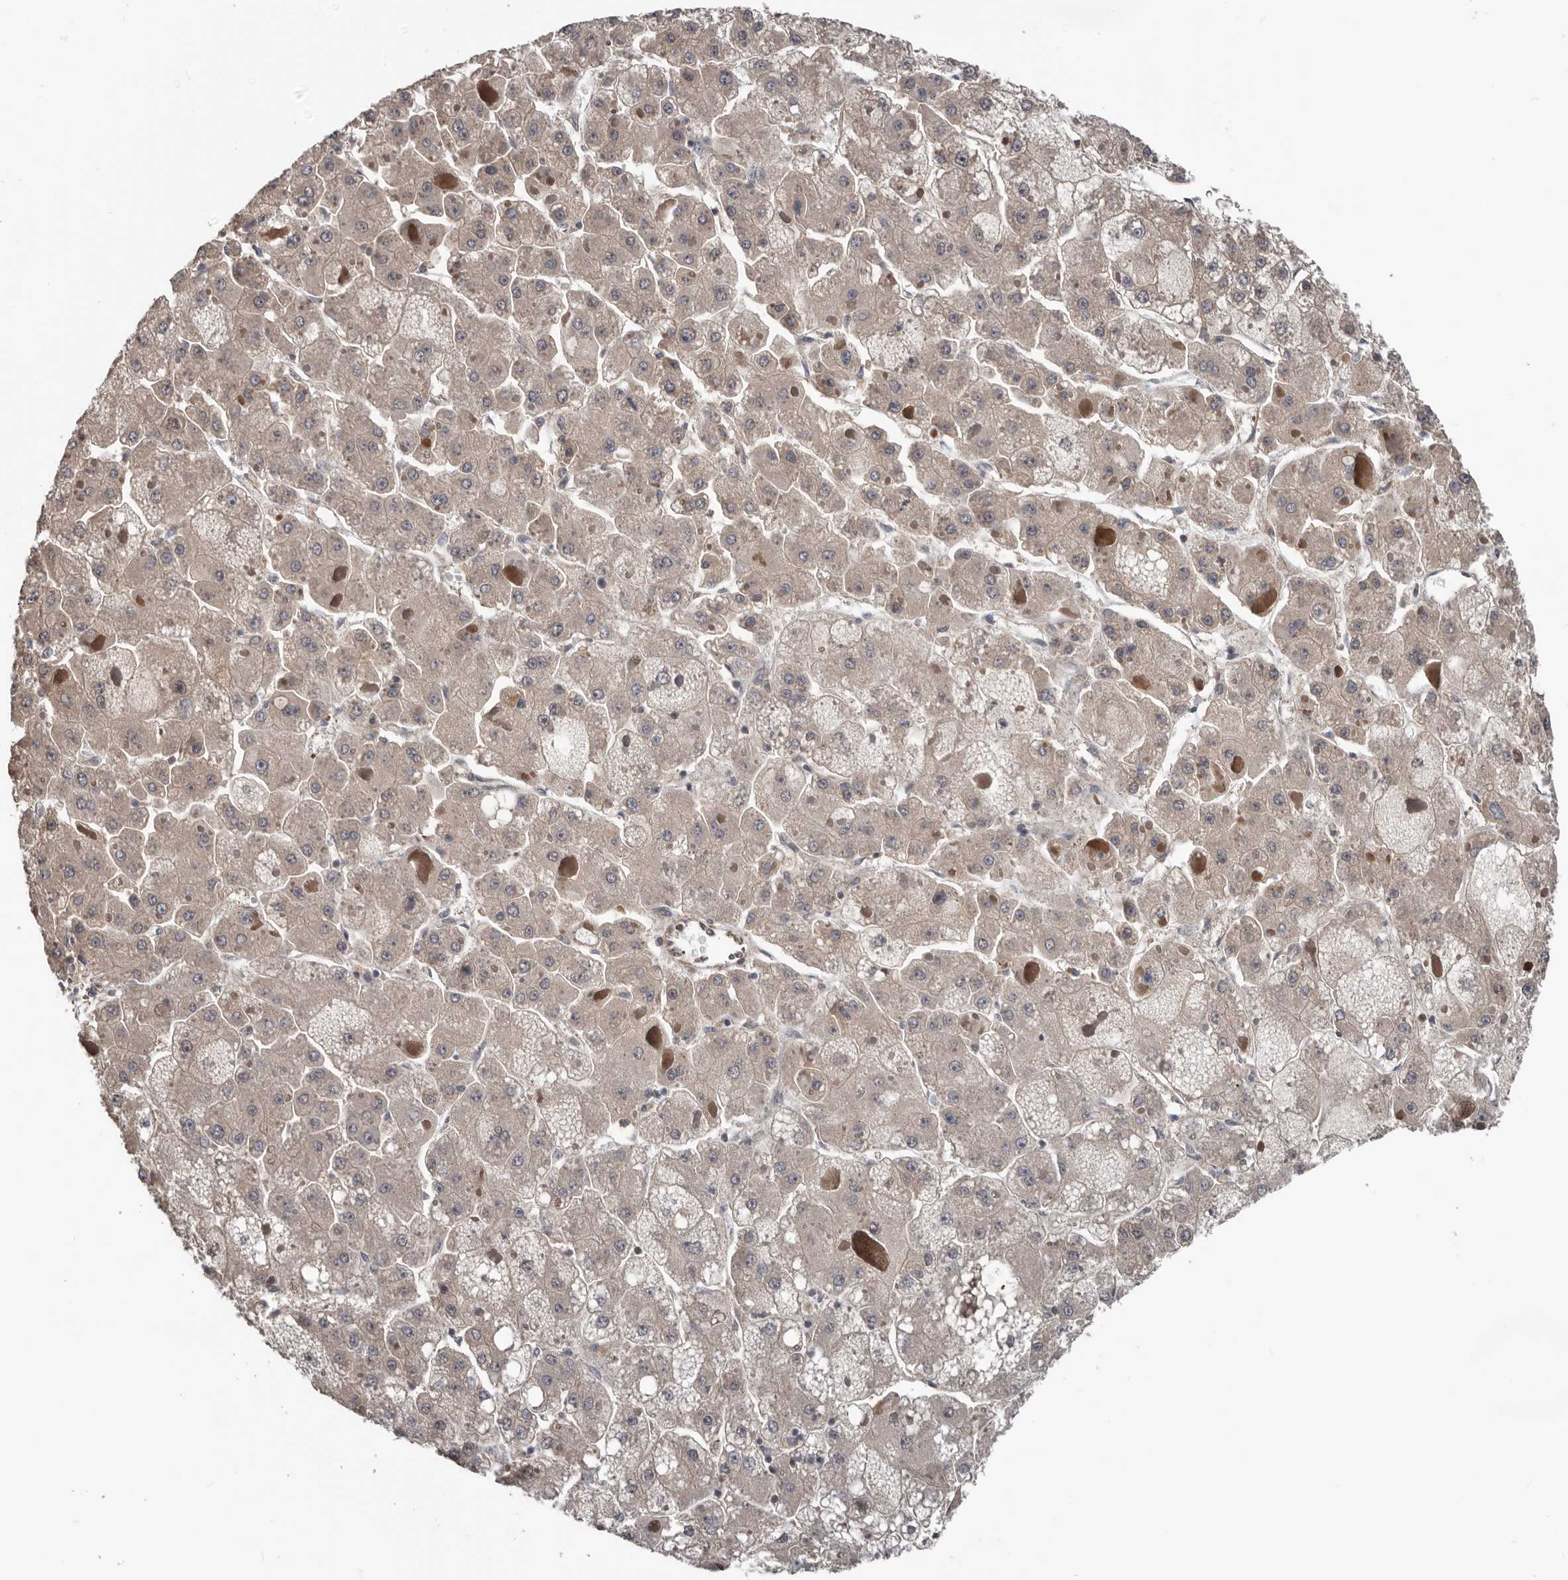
{"staining": {"intensity": "weak", "quantity": "25%-75%", "location": "cytoplasmic/membranous"}, "tissue": "liver cancer", "cell_type": "Tumor cells", "image_type": "cancer", "snomed": [{"axis": "morphology", "description": "Carcinoma, Hepatocellular, NOS"}, {"axis": "topography", "description": "Liver"}], "caption": "DAB immunohistochemical staining of hepatocellular carcinoma (liver) shows weak cytoplasmic/membranous protein expression in approximately 25%-75% of tumor cells.", "gene": "DNAJB4", "patient": {"sex": "female", "age": 73}}